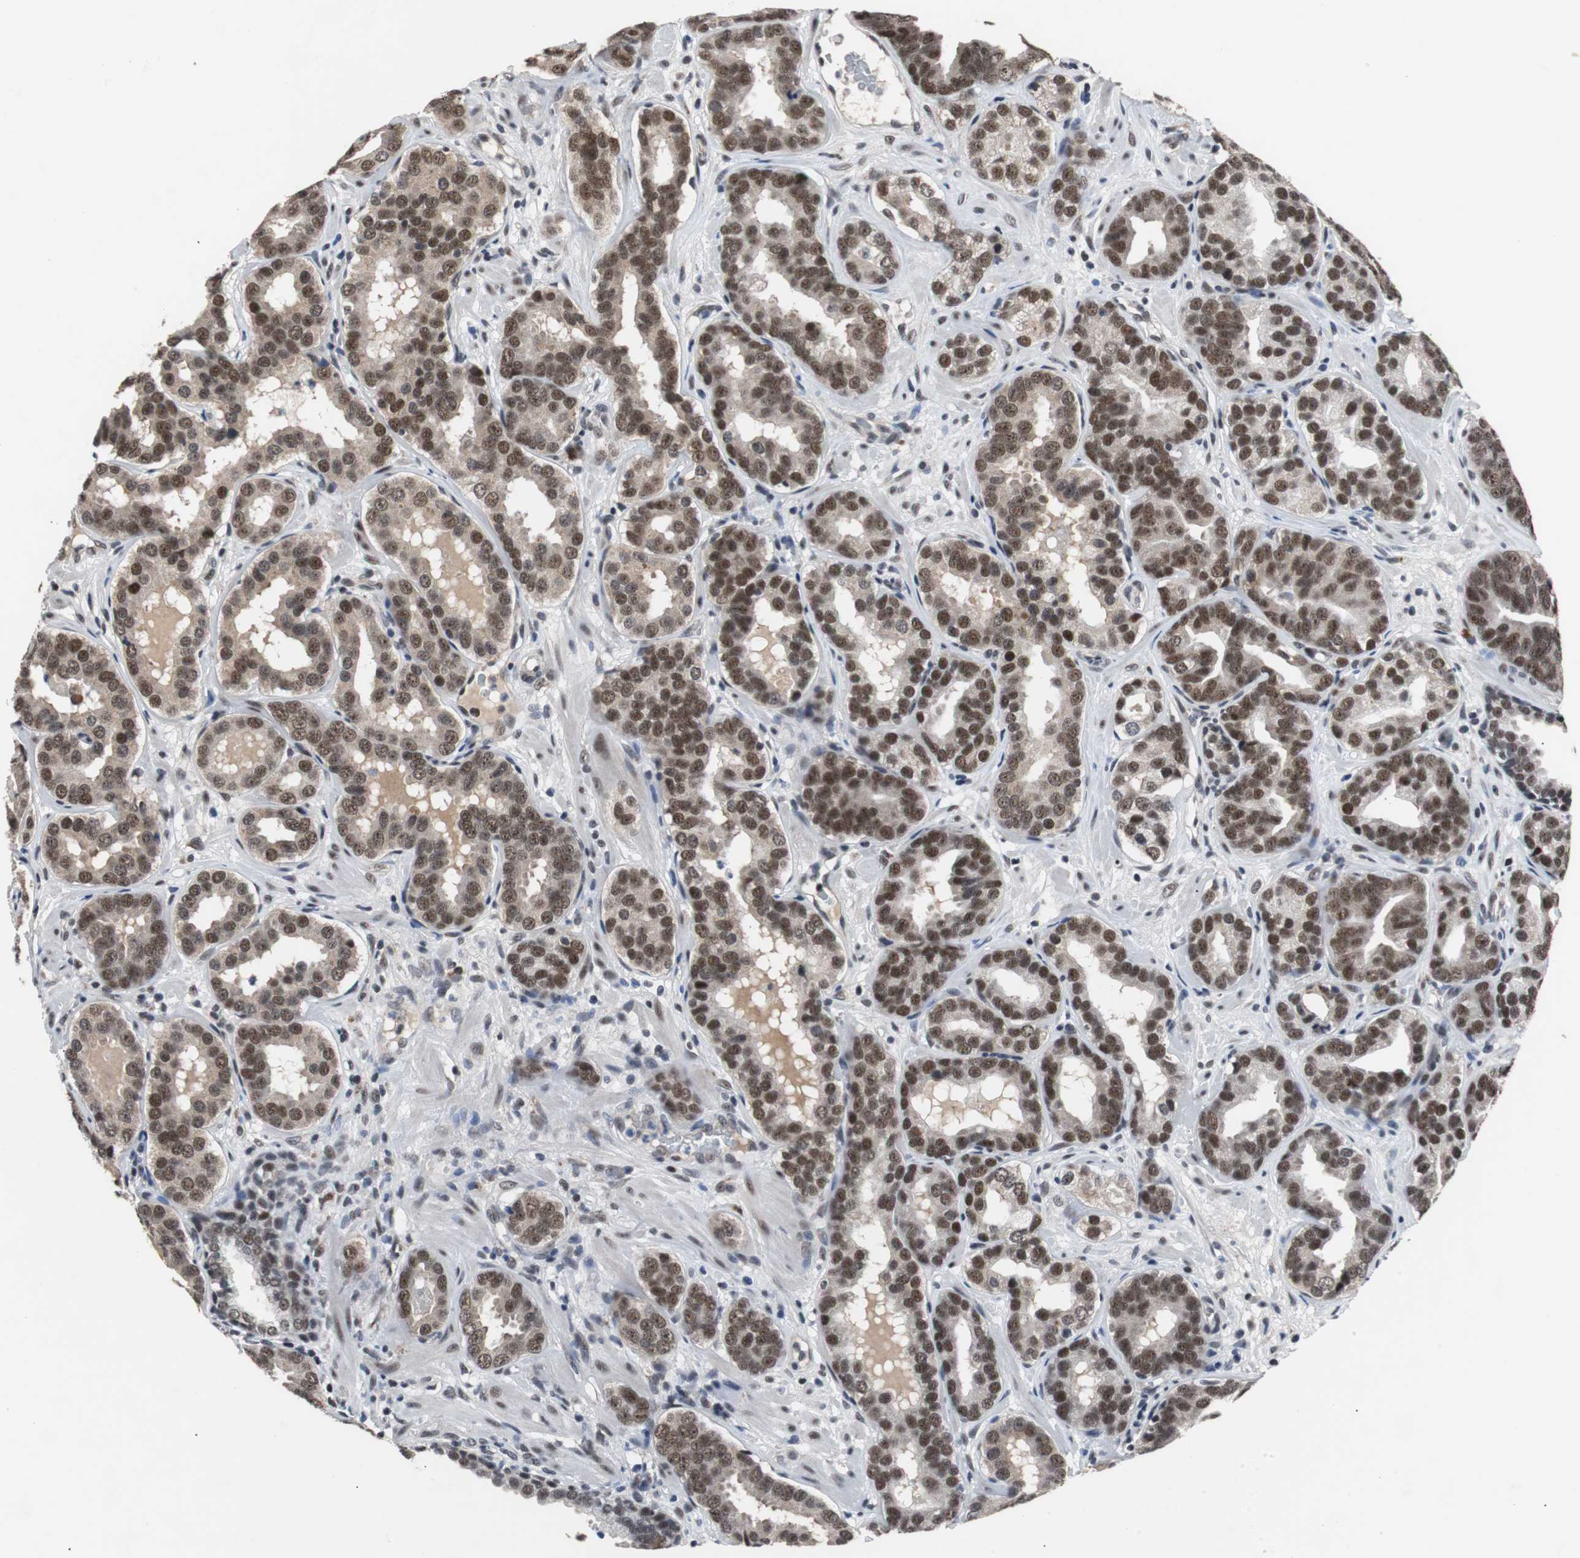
{"staining": {"intensity": "moderate", "quantity": ">75%", "location": "nuclear"}, "tissue": "prostate cancer", "cell_type": "Tumor cells", "image_type": "cancer", "snomed": [{"axis": "morphology", "description": "Adenocarcinoma, Low grade"}, {"axis": "topography", "description": "Prostate"}], "caption": "Prostate cancer (adenocarcinoma (low-grade)) tissue reveals moderate nuclear expression in approximately >75% of tumor cells, visualized by immunohistochemistry. The protein of interest is shown in brown color, while the nuclei are stained blue.", "gene": "USP28", "patient": {"sex": "male", "age": 59}}